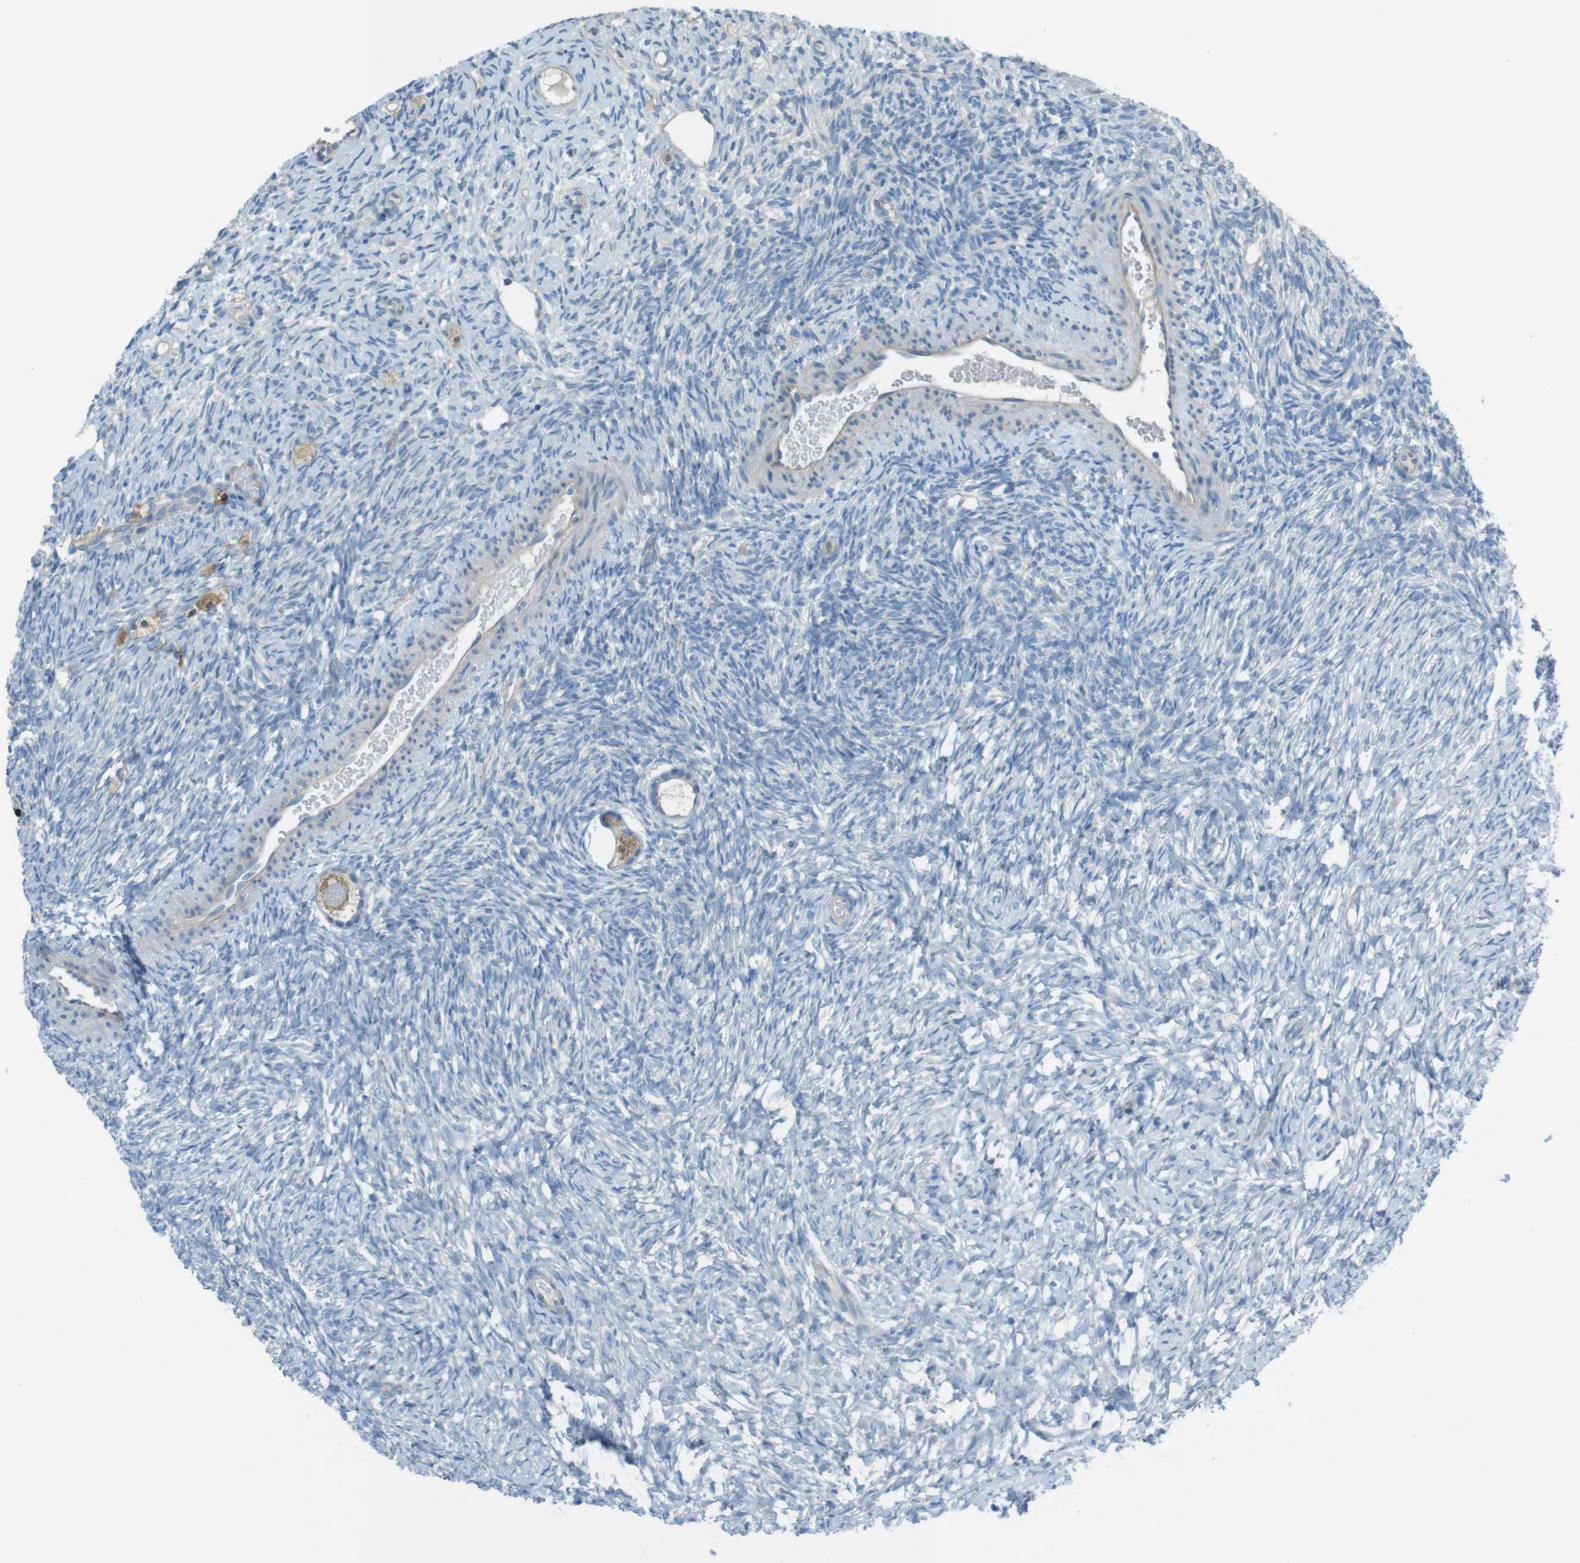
{"staining": {"intensity": "moderate", "quantity": "25%-75%", "location": "cytoplasmic/membranous"}, "tissue": "ovary", "cell_type": "Follicle cells", "image_type": "normal", "snomed": [{"axis": "morphology", "description": "Normal tissue, NOS"}, {"axis": "topography", "description": "Ovary"}], "caption": "Protein staining by immunohistochemistry (IHC) demonstrates moderate cytoplasmic/membranous positivity in about 25%-75% of follicle cells in benign ovary. The protein is shown in brown color, while the nuclei are stained blue.", "gene": "TMEM41B", "patient": {"sex": "female", "age": 35}}